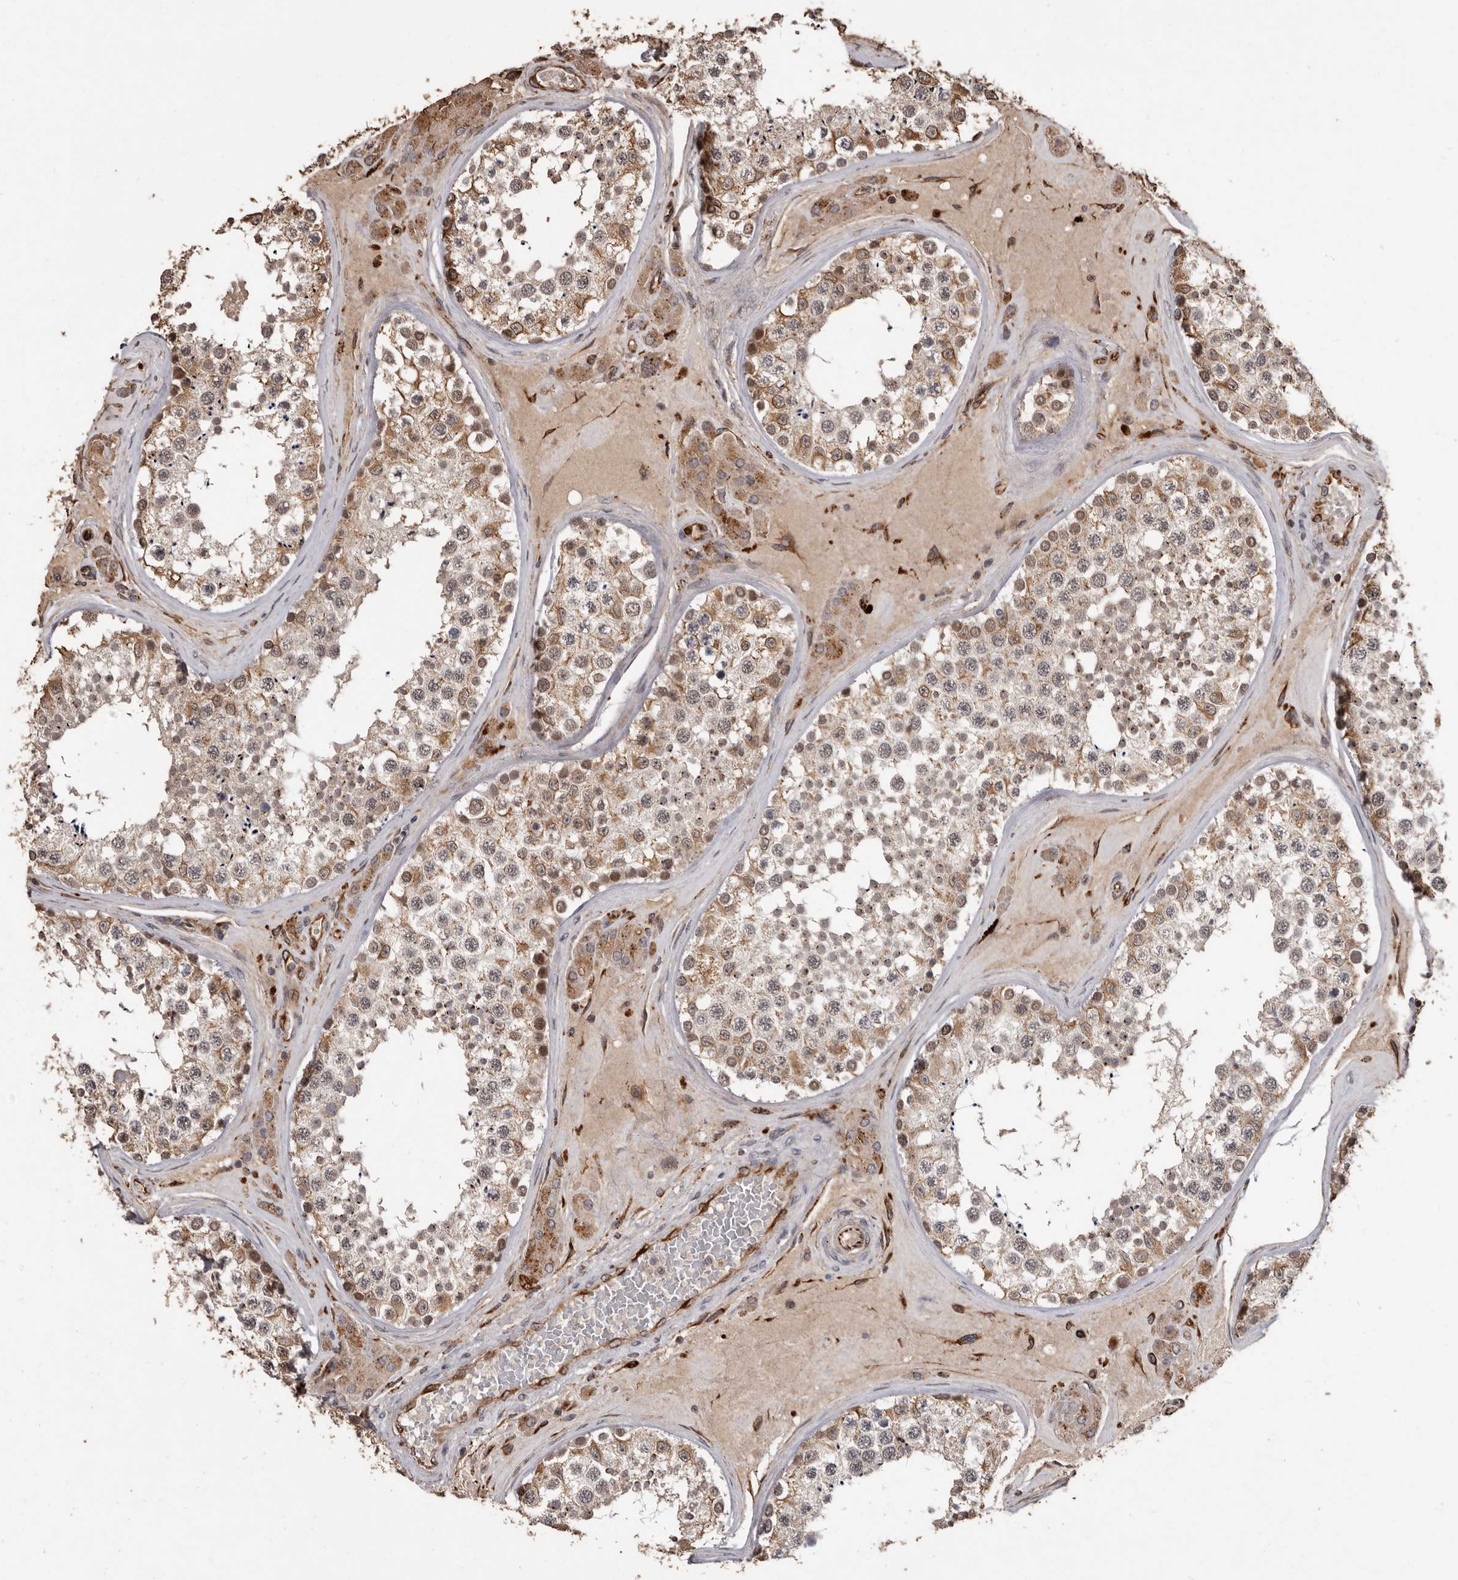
{"staining": {"intensity": "moderate", "quantity": ">75%", "location": "cytoplasmic/membranous,nuclear"}, "tissue": "testis", "cell_type": "Cells in seminiferous ducts", "image_type": "normal", "snomed": [{"axis": "morphology", "description": "Normal tissue, NOS"}, {"axis": "topography", "description": "Testis"}], "caption": "The image shows immunohistochemical staining of benign testis. There is moderate cytoplasmic/membranous,nuclear staining is present in approximately >75% of cells in seminiferous ducts.", "gene": "BRAT1", "patient": {"sex": "male", "age": 46}}